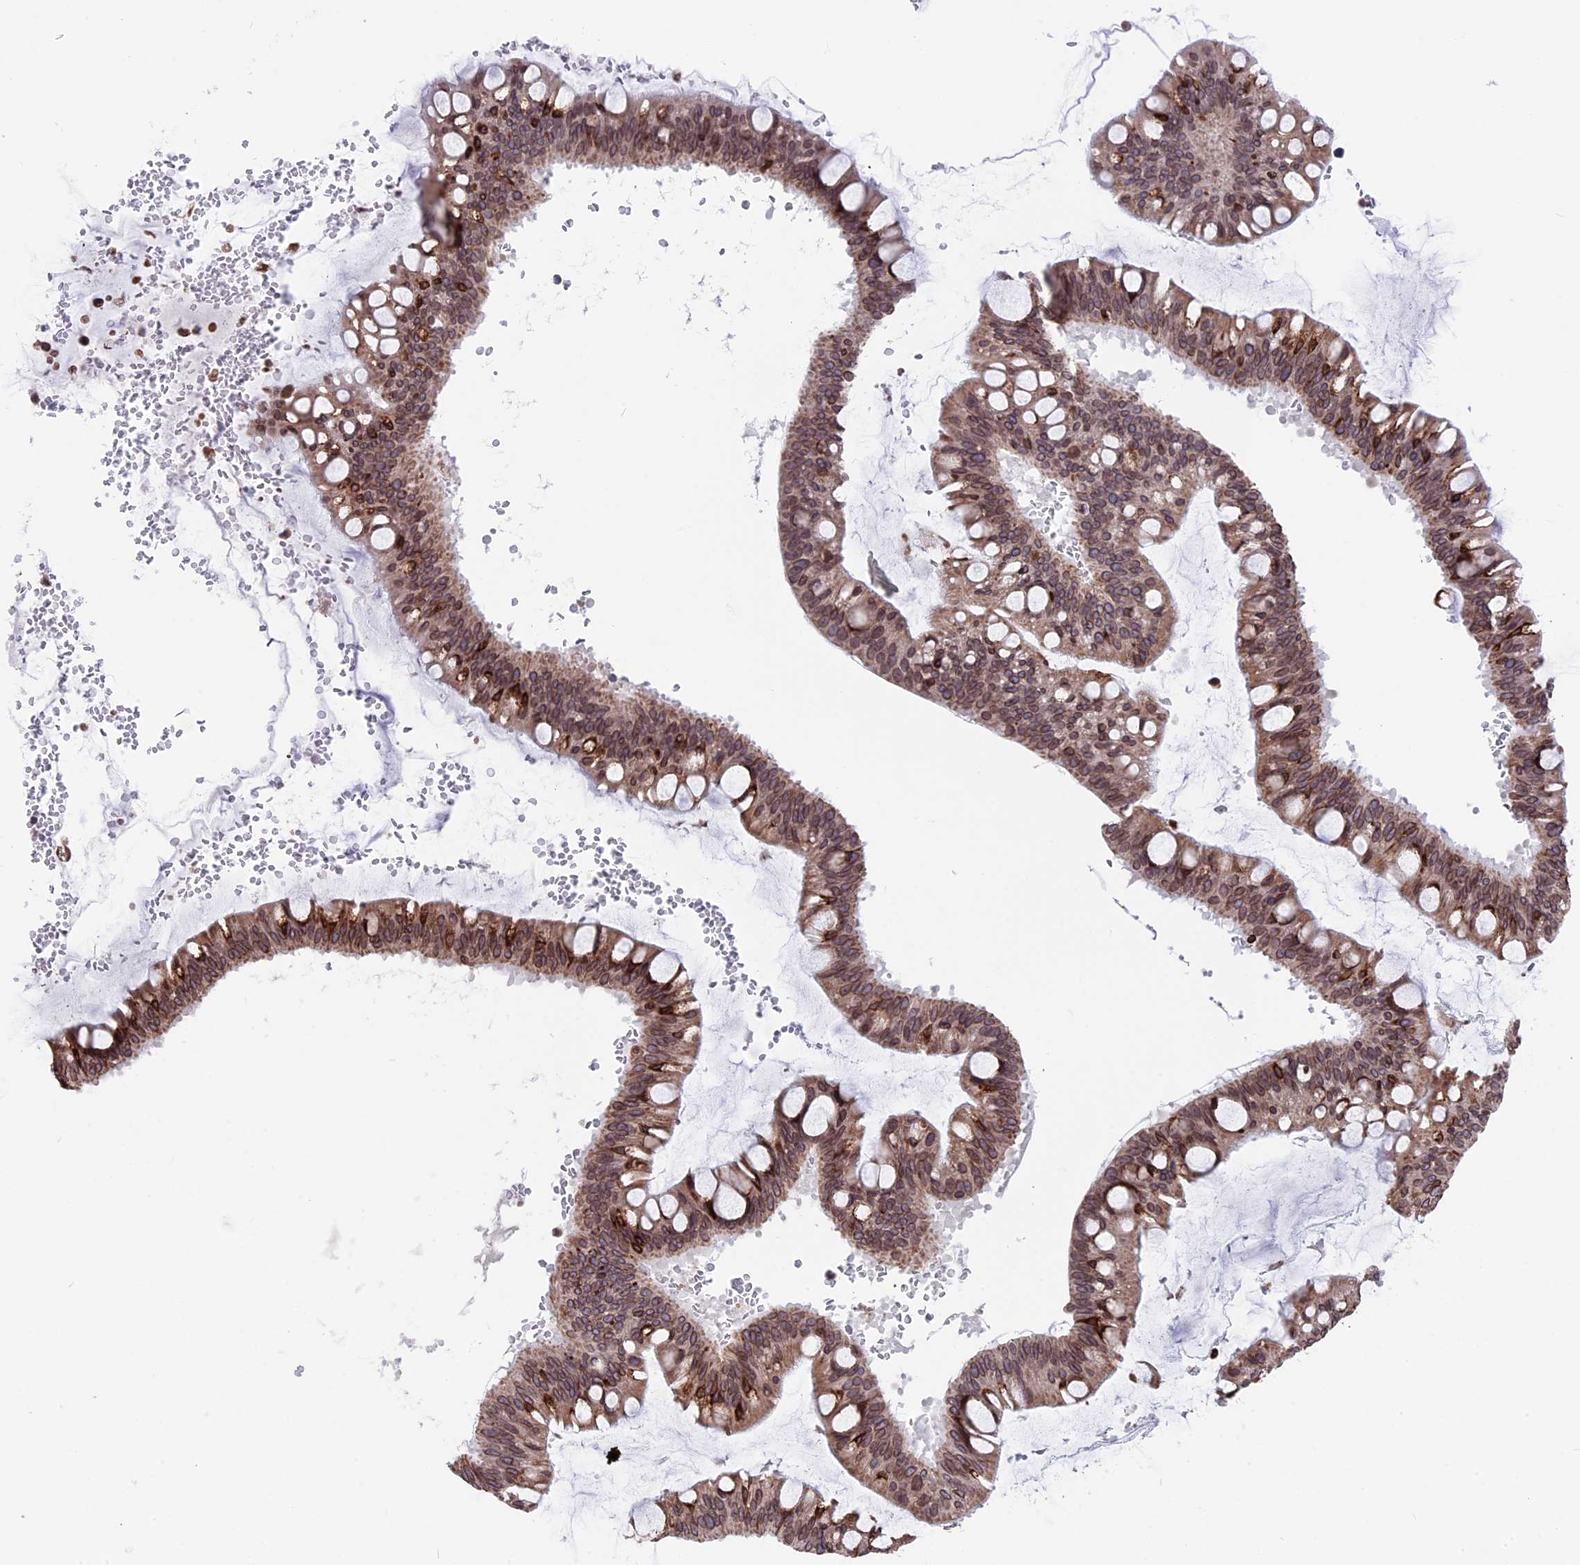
{"staining": {"intensity": "moderate", "quantity": ">75%", "location": "cytoplasmic/membranous,nuclear"}, "tissue": "ovarian cancer", "cell_type": "Tumor cells", "image_type": "cancer", "snomed": [{"axis": "morphology", "description": "Cystadenocarcinoma, mucinous, NOS"}, {"axis": "topography", "description": "Ovary"}], "caption": "Brown immunohistochemical staining in human ovarian mucinous cystadenocarcinoma reveals moderate cytoplasmic/membranous and nuclear staining in approximately >75% of tumor cells. (IHC, brightfield microscopy, high magnification).", "gene": "PTCHD4", "patient": {"sex": "female", "age": 73}}